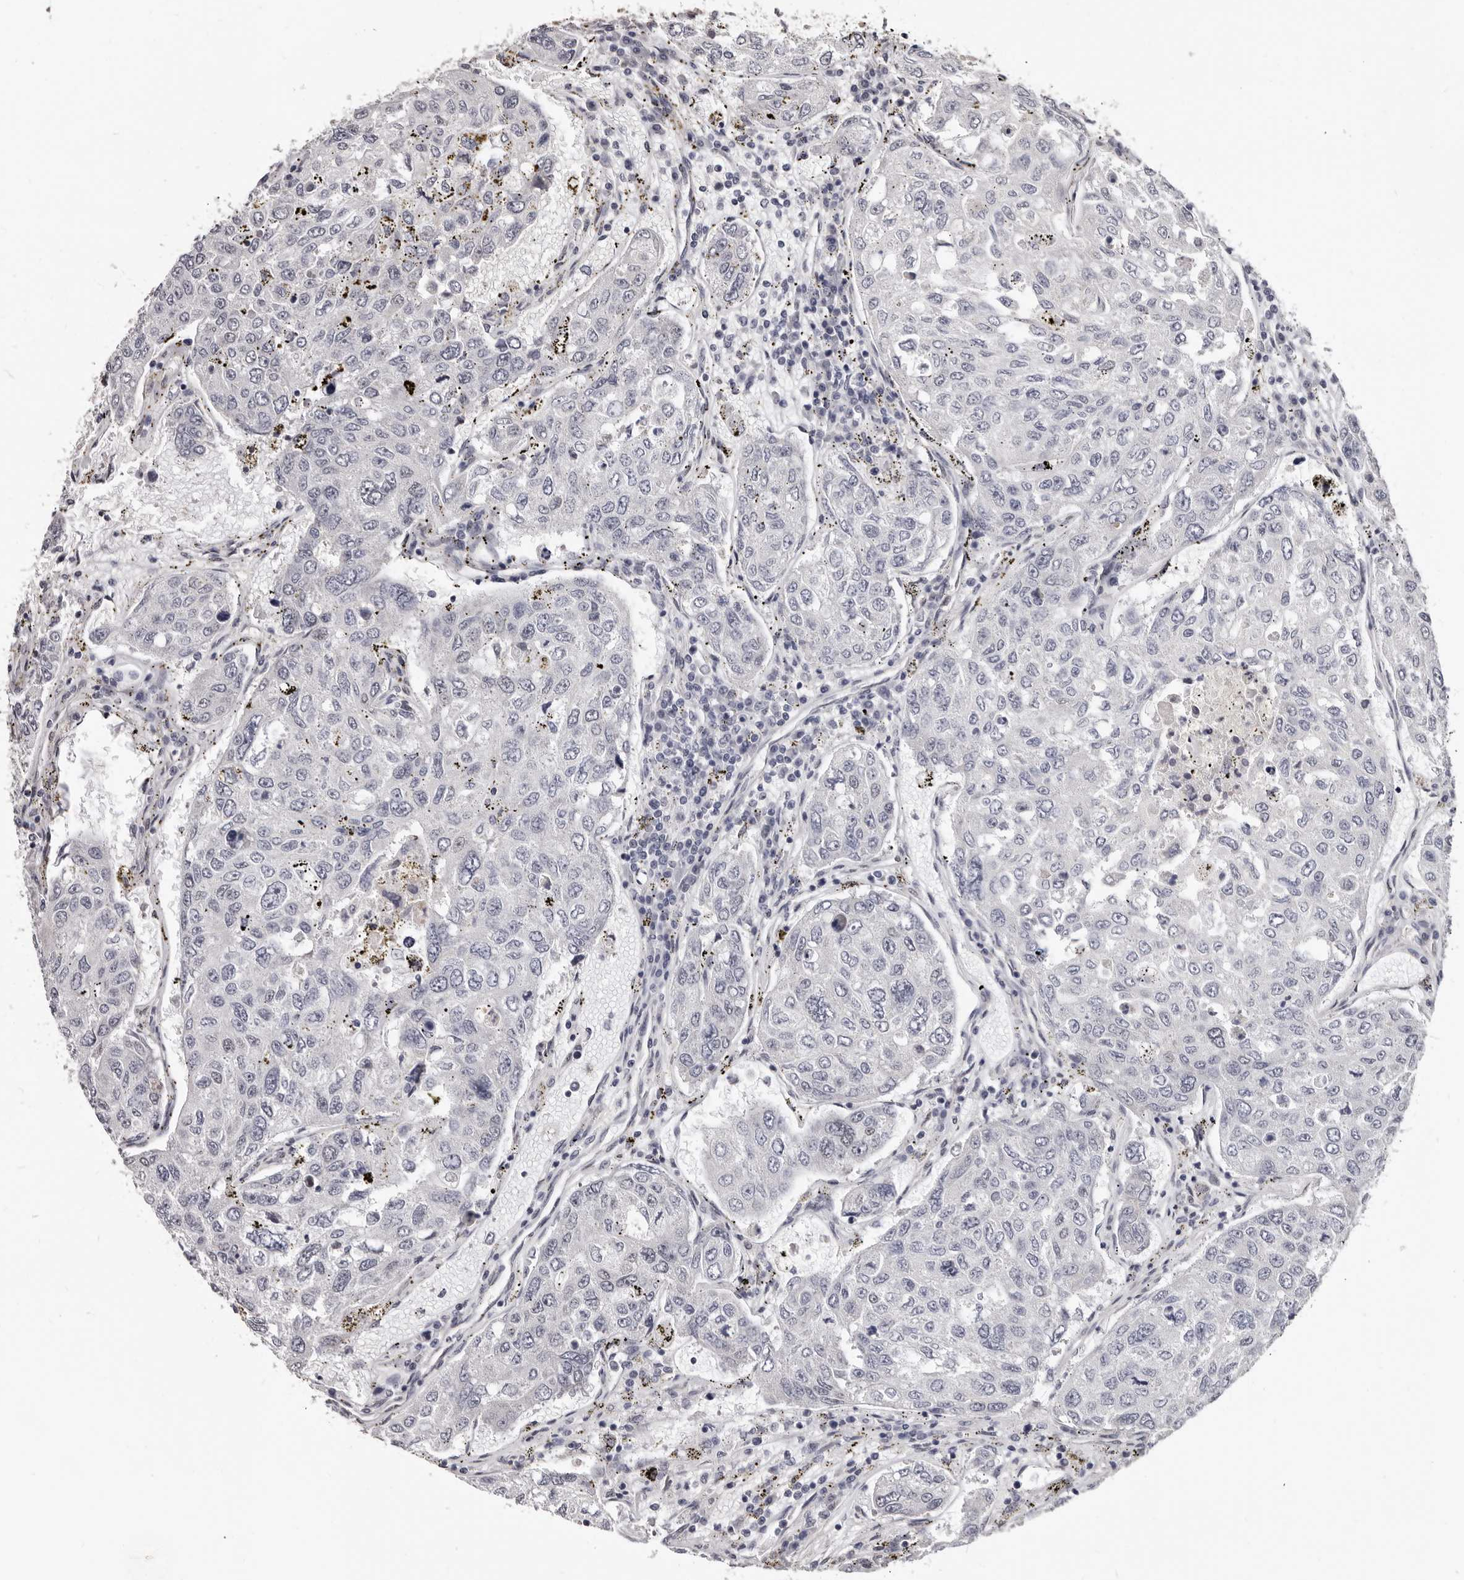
{"staining": {"intensity": "negative", "quantity": "none", "location": "none"}, "tissue": "urothelial cancer", "cell_type": "Tumor cells", "image_type": "cancer", "snomed": [{"axis": "morphology", "description": "Urothelial carcinoma, High grade"}, {"axis": "topography", "description": "Lymph node"}, {"axis": "topography", "description": "Urinary bladder"}], "caption": "High magnification brightfield microscopy of urothelial carcinoma (high-grade) stained with DAB (3,3'-diaminobenzidine) (brown) and counterstained with hematoxylin (blue): tumor cells show no significant staining.", "gene": "KHDRBS2", "patient": {"sex": "male", "age": 51}}